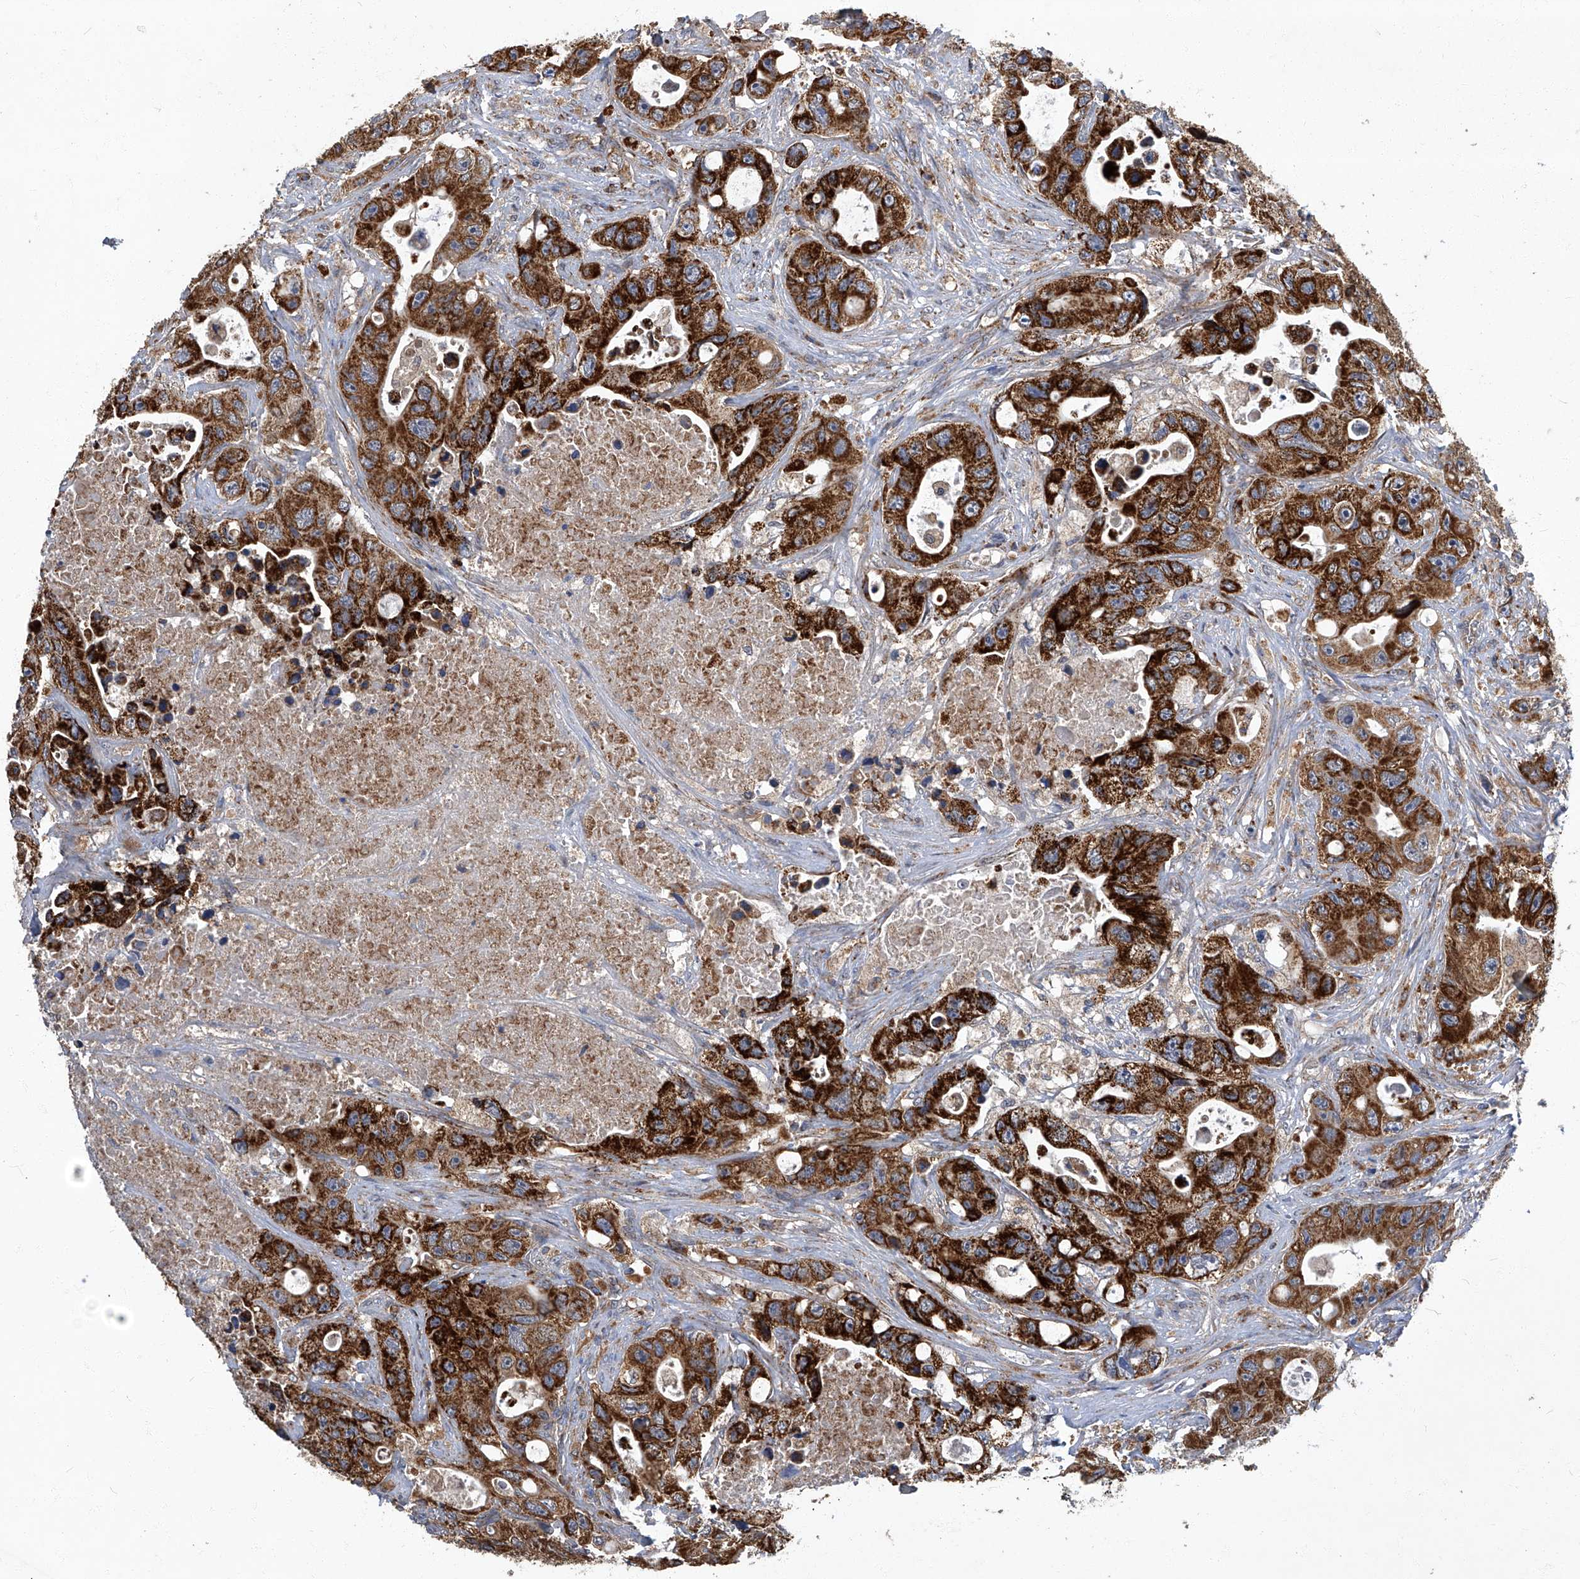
{"staining": {"intensity": "strong", "quantity": ">75%", "location": "cytoplasmic/membranous"}, "tissue": "colorectal cancer", "cell_type": "Tumor cells", "image_type": "cancer", "snomed": [{"axis": "morphology", "description": "Adenocarcinoma, NOS"}, {"axis": "topography", "description": "Colon"}], "caption": "Colorectal adenocarcinoma was stained to show a protein in brown. There is high levels of strong cytoplasmic/membranous positivity in about >75% of tumor cells.", "gene": "TNFRSF13B", "patient": {"sex": "female", "age": 46}}